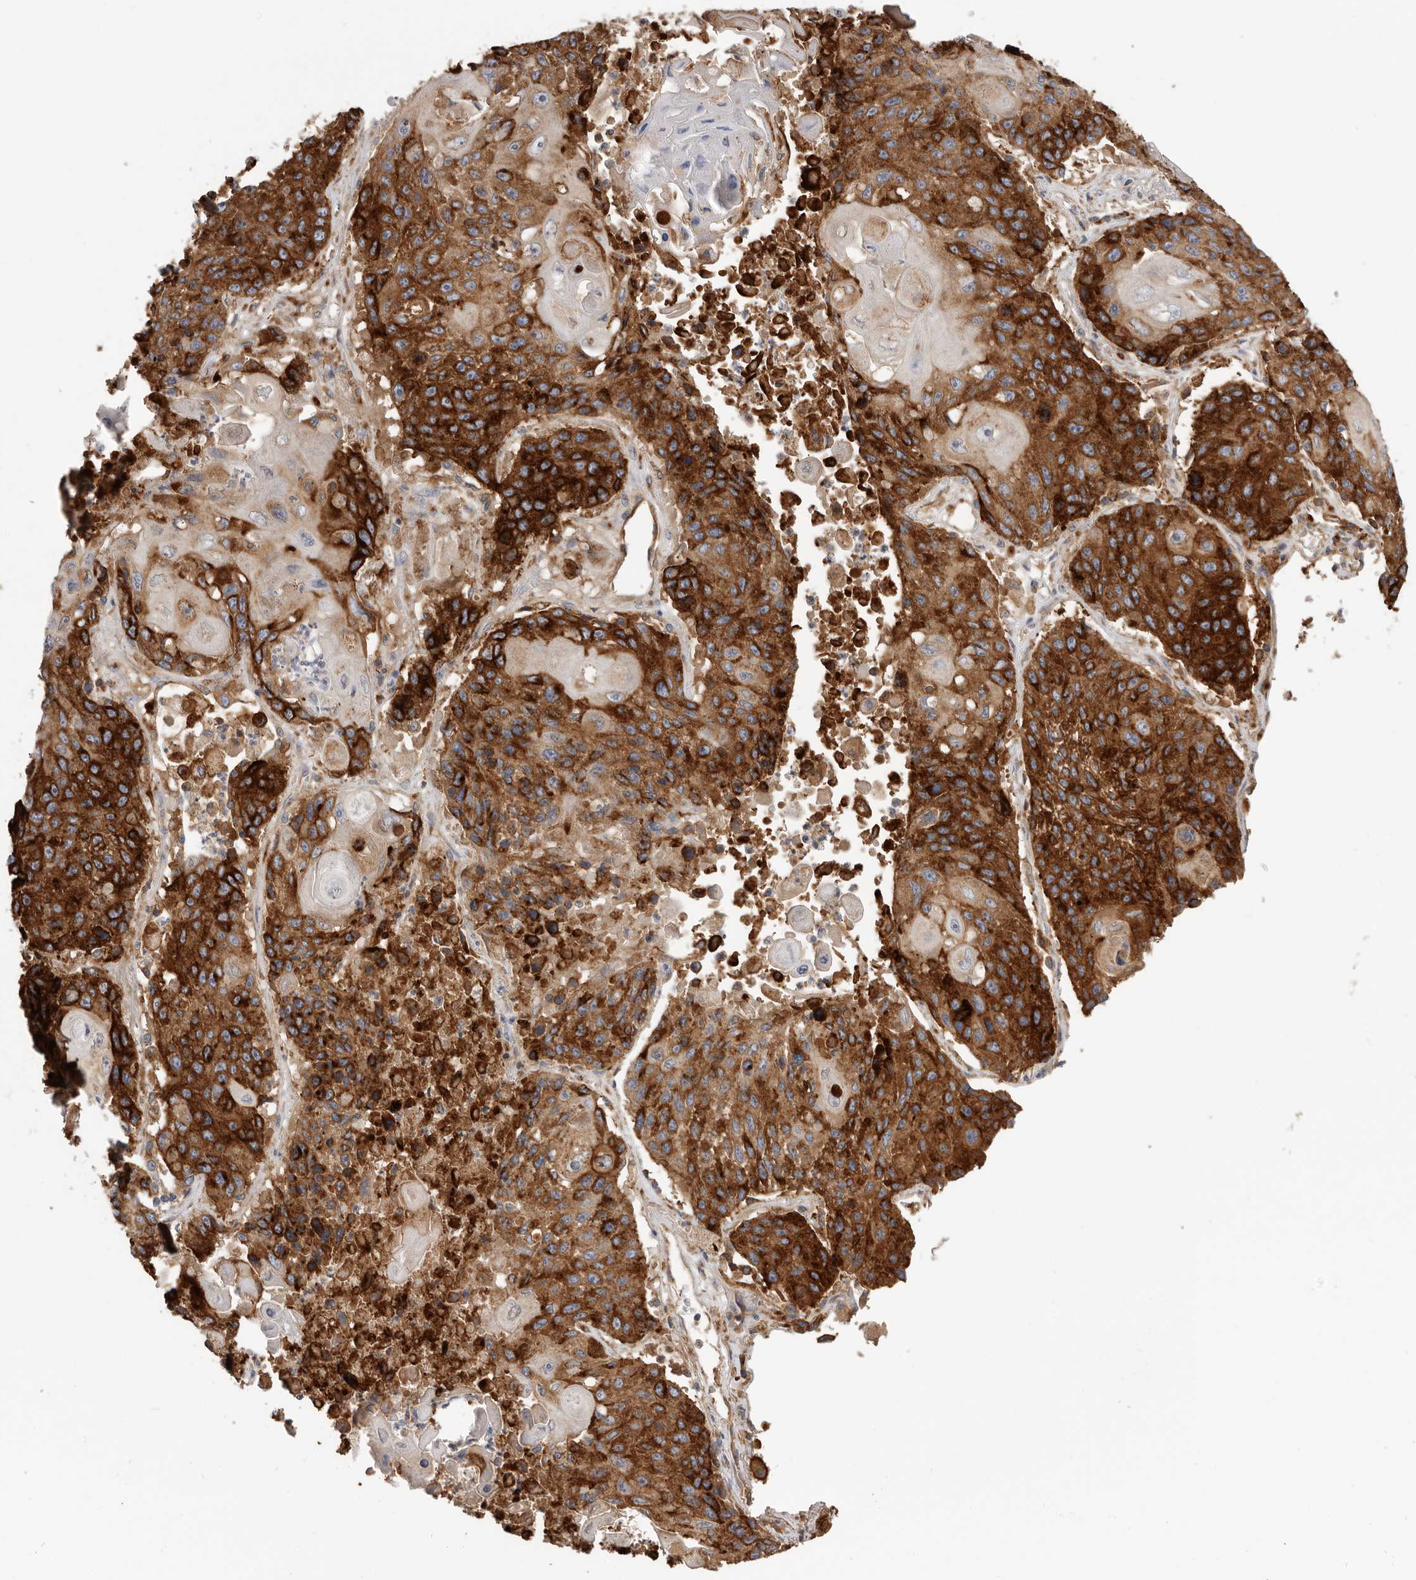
{"staining": {"intensity": "strong", "quantity": ">75%", "location": "cytoplasmic/membranous"}, "tissue": "lung cancer", "cell_type": "Tumor cells", "image_type": "cancer", "snomed": [{"axis": "morphology", "description": "Squamous cell carcinoma, NOS"}, {"axis": "topography", "description": "Lung"}], "caption": "Immunohistochemical staining of lung squamous cell carcinoma reveals strong cytoplasmic/membranous protein staining in about >75% of tumor cells.", "gene": "TFRC", "patient": {"sex": "male", "age": 61}}